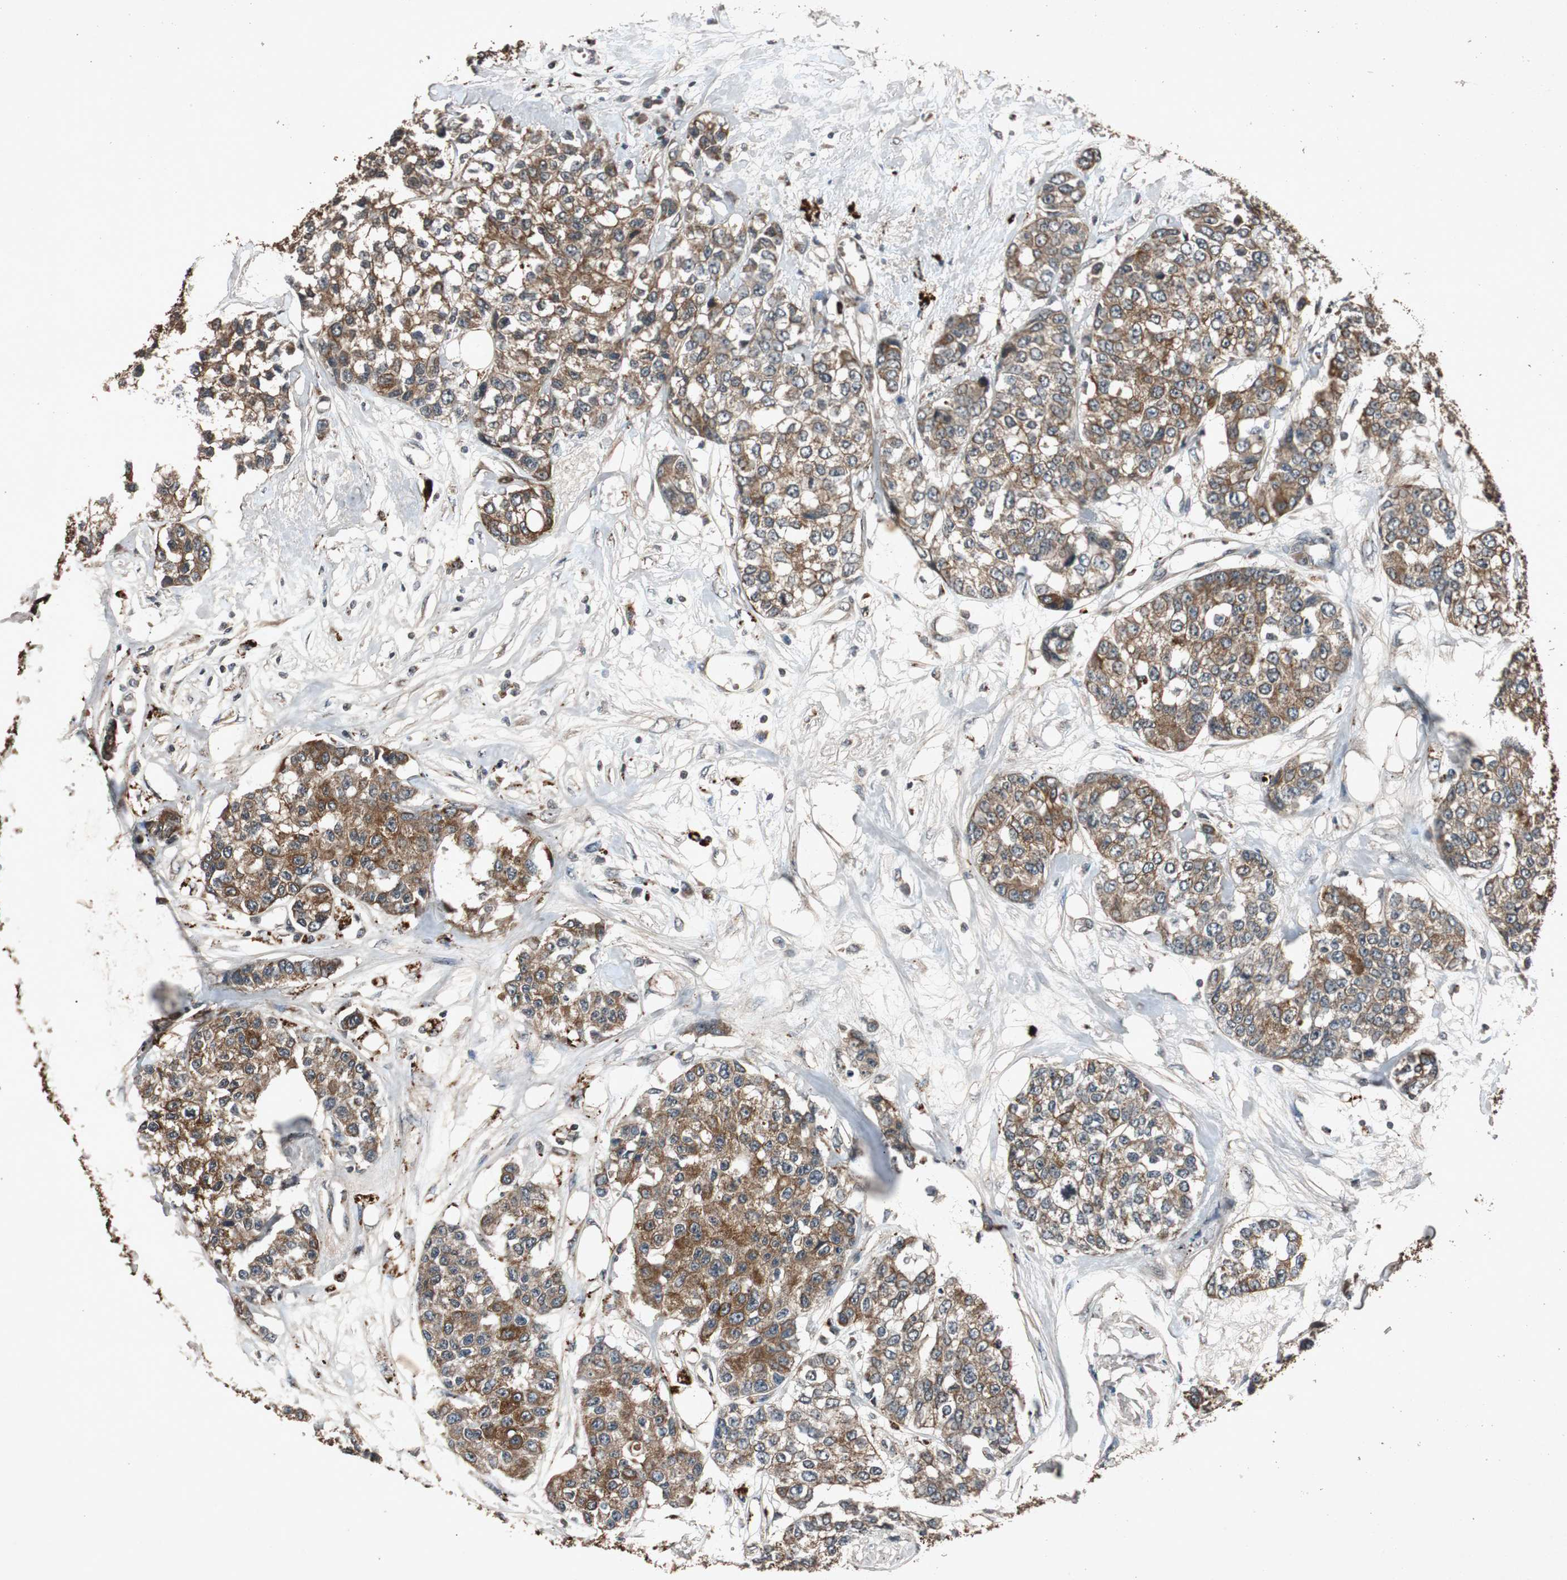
{"staining": {"intensity": "moderate", "quantity": ">75%", "location": "cytoplasmic/membranous"}, "tissue": "breast cancer", "cell_type": "Tumor cells", "image_type": "cancer", "snomed": [{"axis": "morphology", "description": "Duct carcinoma"}, {"axis": "topography", "description": "Breast"}], "caption": "Protein analysis of breast cancer tissue demonstrates moderate cytoplasmic/membranous staining in about >75% of tumor cells.", "gene": "SLIT2", "patient": {"sex": "female", "age": 51}}